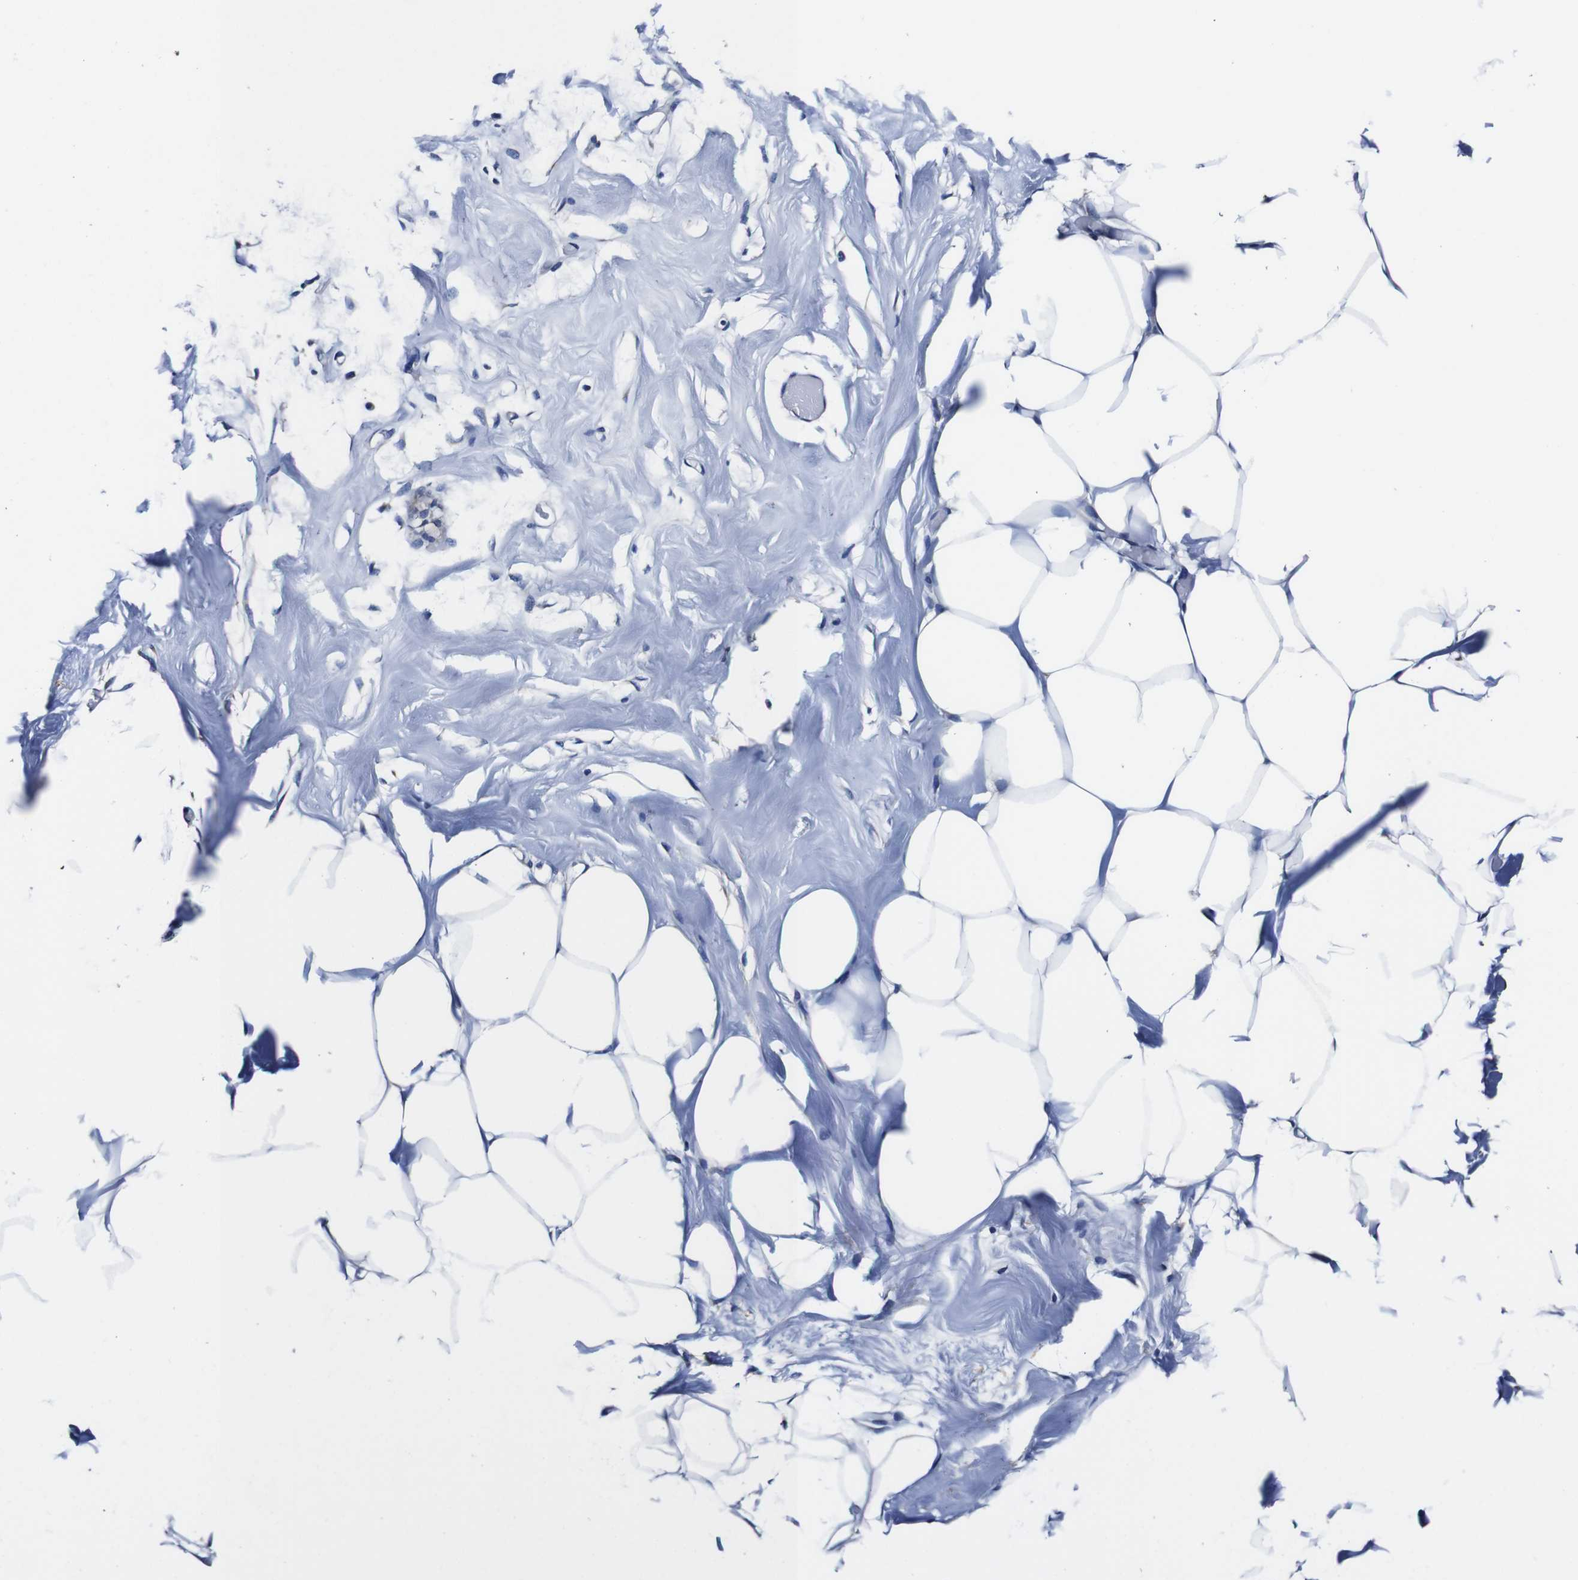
{"staining": {"intensity": "negative", "quantity": "none", "location": "none"}, "tissue": "adipose tissue", "cell_type": "Adipocytes", "image_type": "normal", "snomed": [{"axis": "morphology", "description": "Normal tissue, NOS"}, {"axis": "topography", "description": "Breast"}, {"axis": "topography", "description": "Adipose tissue"}], "caption": "A high-resolution image shows immunohistochemistry staining of normal adipose tissue, which reveals no significant positivity in adipocytes. The staining was performed using DAB to visualize the protein expression in brown, while the nuclei were stained in blue with hematoxylin (Magnification: 20x).", "gene": "PDCD6IP", "patient": {"sex": "female", "age": 25}}